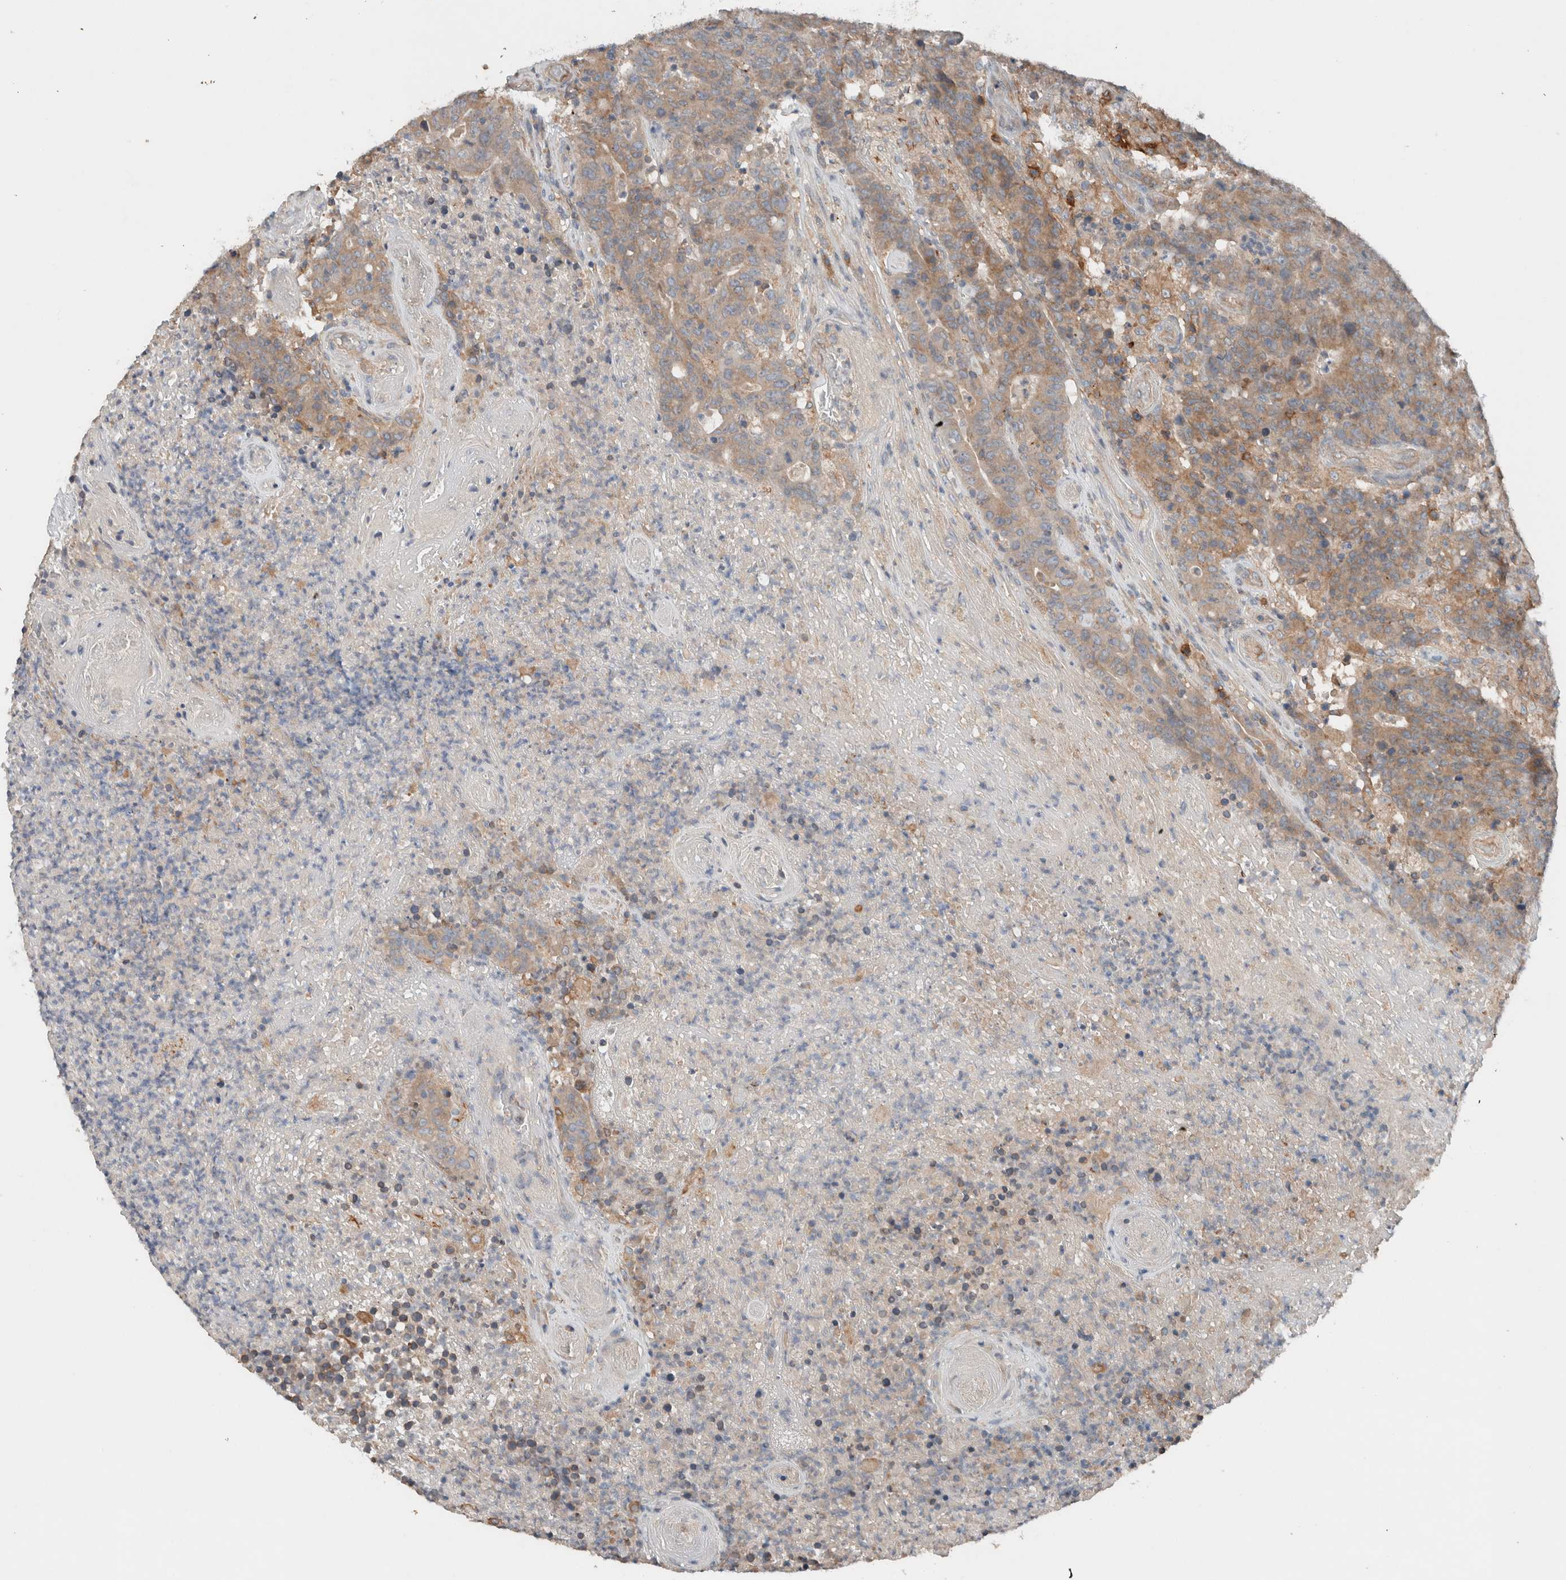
{"staining": {"intensity": "moderate", "quantity": ">75%", "location": "cytoplasmic/membranous"}, "tissue": "colorectal cancer", "cell_type": "Tumor cells", "image_type": "cancer", "snomed": [{"axis": "morphology", "description": "Normal tissue, NOS"}, {"axis": "morphology", "description": "Adenocarcinoma, NOS"}, {"axis": "topography", "description": "Colon"}], "caption": "Adenocarcinoma (colorectal) stained with IHC displays moderate cytoplasmic/membranous staining in approximately >75% of tumor cells. (IHC, brightfield microscopy, high magnification).", "gene": "UGCG", "patient": {"sex": "female", "age": 75}}